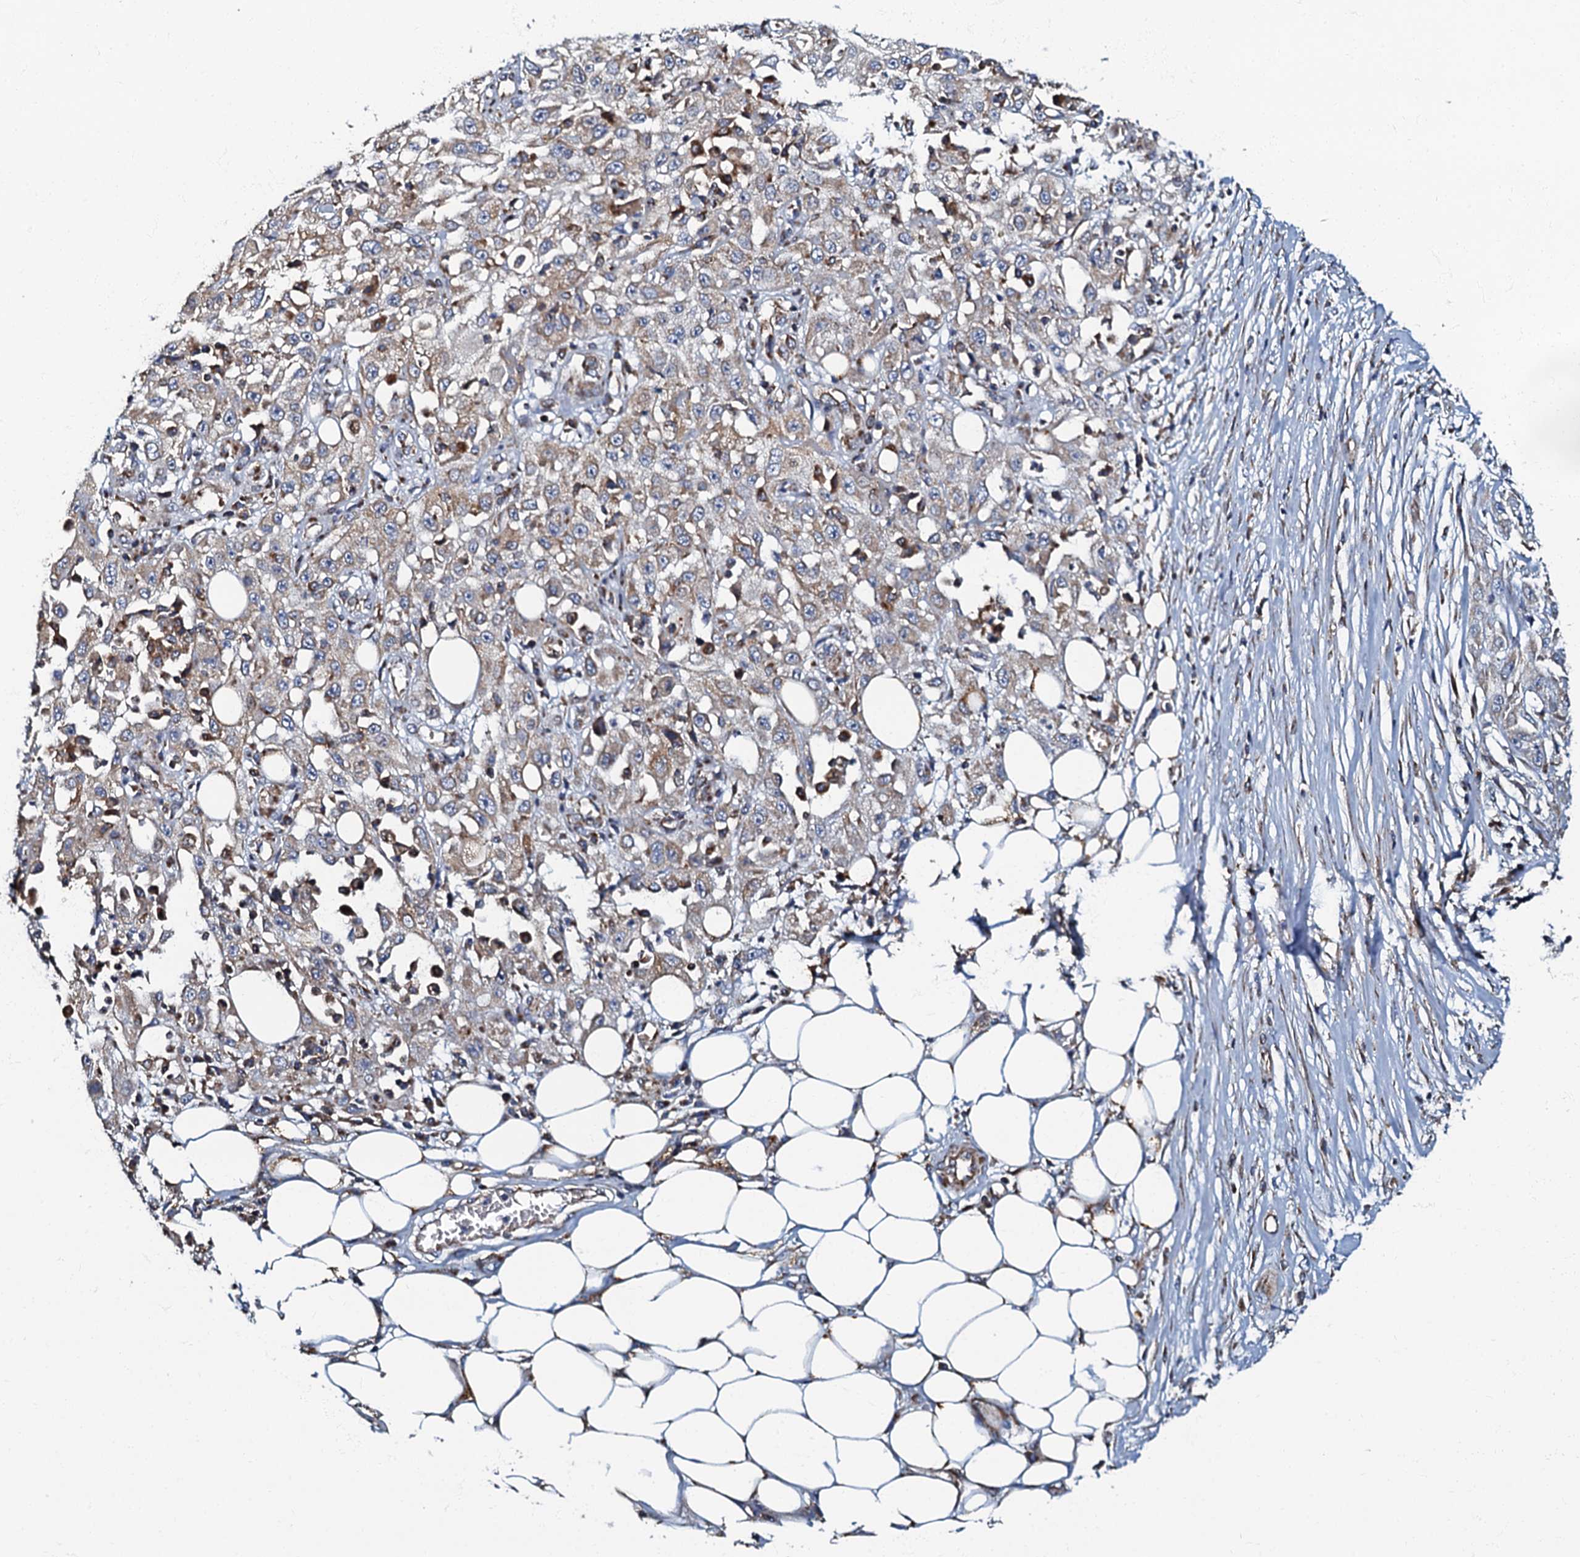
{"staining": {"intensity": "weak", "quantity": "25%-75%", "location": "cytoplasmic/membranous"}, "tissue": "skin cancer", "cell_type": "Tumor cells", "image_type": "cancer", "snomed": [{"axis": "morphology", "description": "Squamous cell carcinoma, NOS"}, {"axis": "morphology", "description": "Squamous cell carcinoma, metastatic, NOS"}, {"axis": "topography", "description": "Skin"}, {"axis": "topography", "description": "Lymph node"}], "caption": "There is low levels of weak cytoplasmic/membranous expression in tumor cells of squamous cell carcinoma (skin), as demonstrated by immunohistochemical staining (brown color).", "gene": "NDUFA12", "patient": {"sex": "male", "age": 75}}